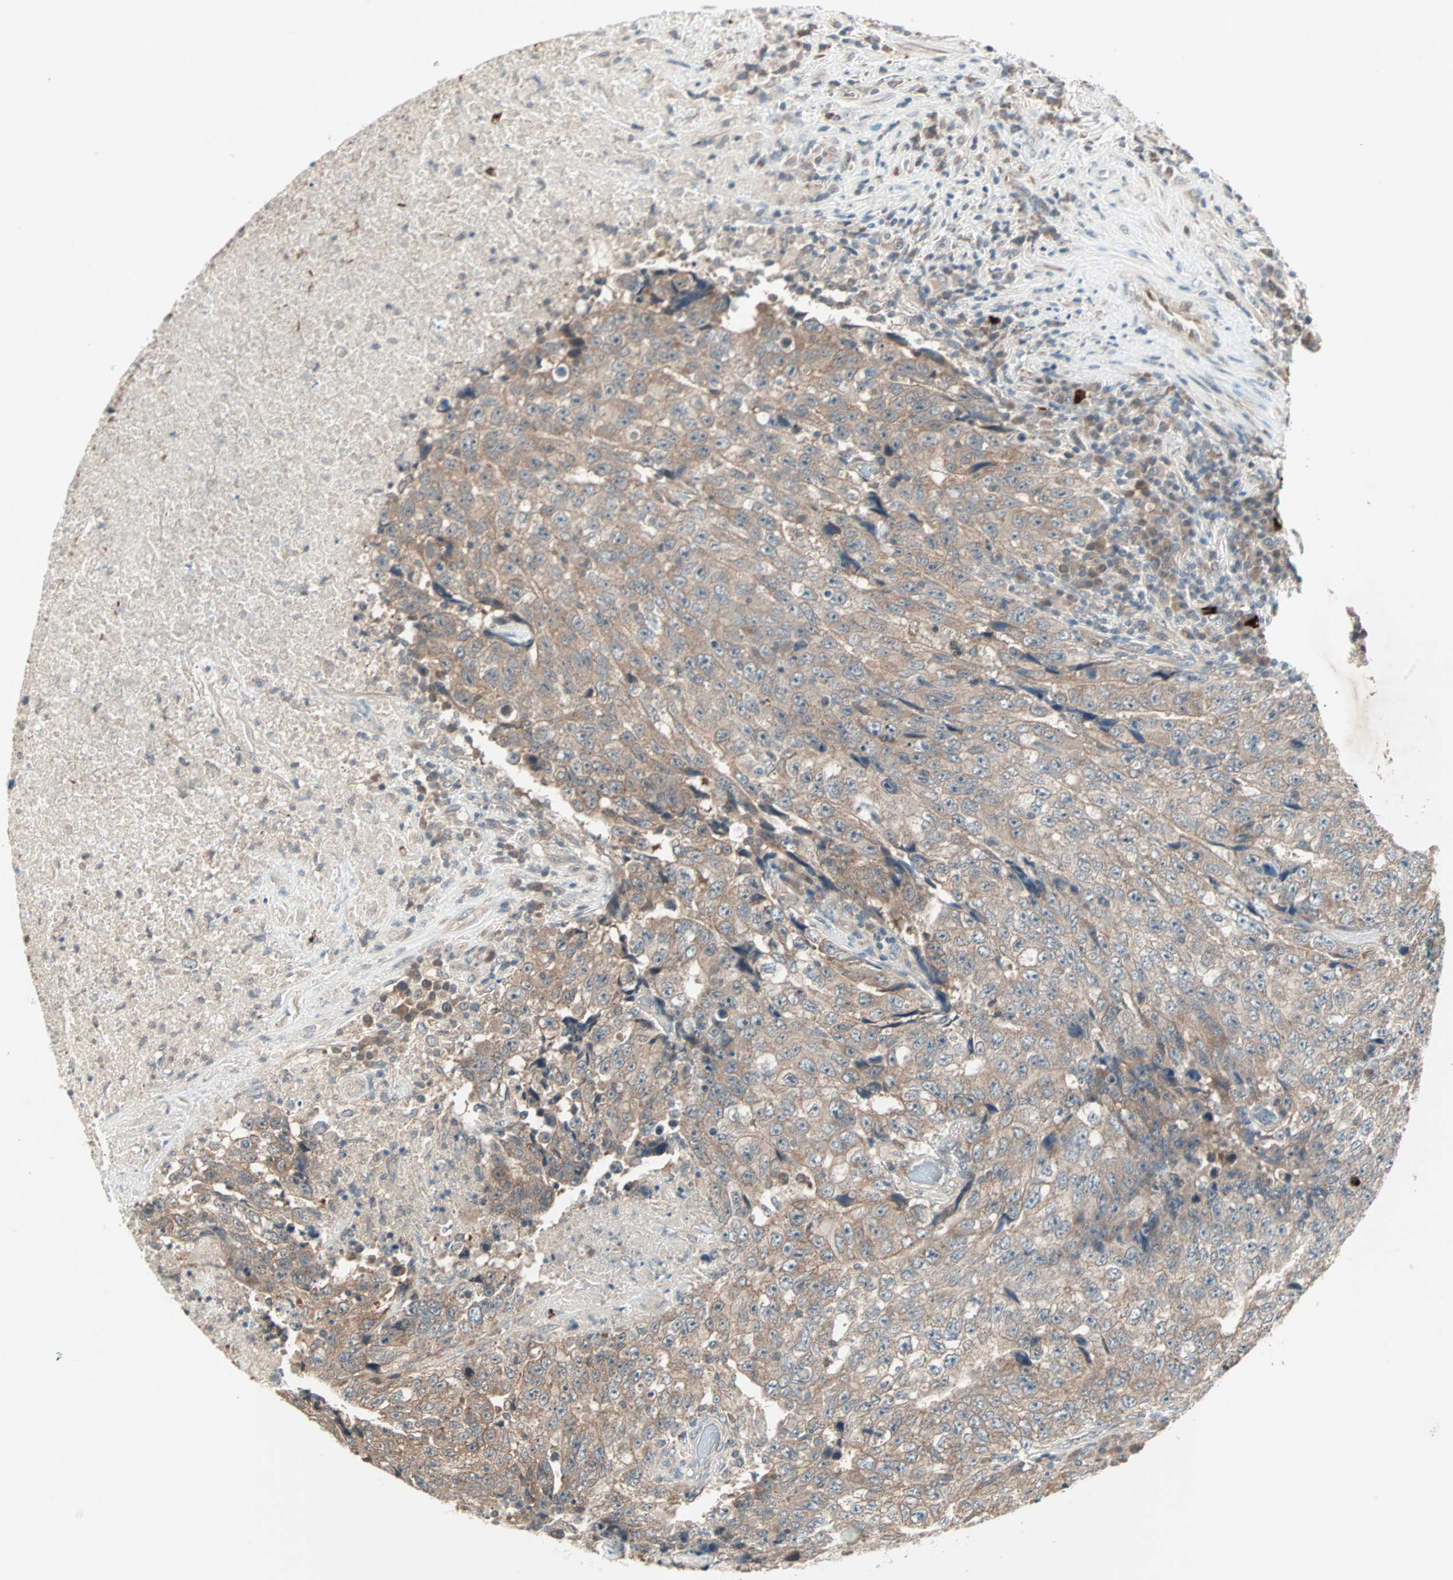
{"staining": {"intensity": "weak", "quantity": ">75%", "location": "cytoplasmic/membranous"}, "tissue": "testis cancer", "cell_type": "Tumor cells", "image_type": "cancer", "snomed": [{"axis": "morphology", "description": "Necrosis, NOS"}, {"axis": "morphology", "description": "Carcinoma, Embryonal, NOS"}, {"axis": "topography", "description": "Testis"}], "caption": "Embryonal carcinoma (testis) stained for a protein (brown) displays weak cytoplasmic/membranous positive positivity in approximately >75% of tumor cells.", "gene": "PGBD1", "patient": {"sex": "male", "age": 19}}